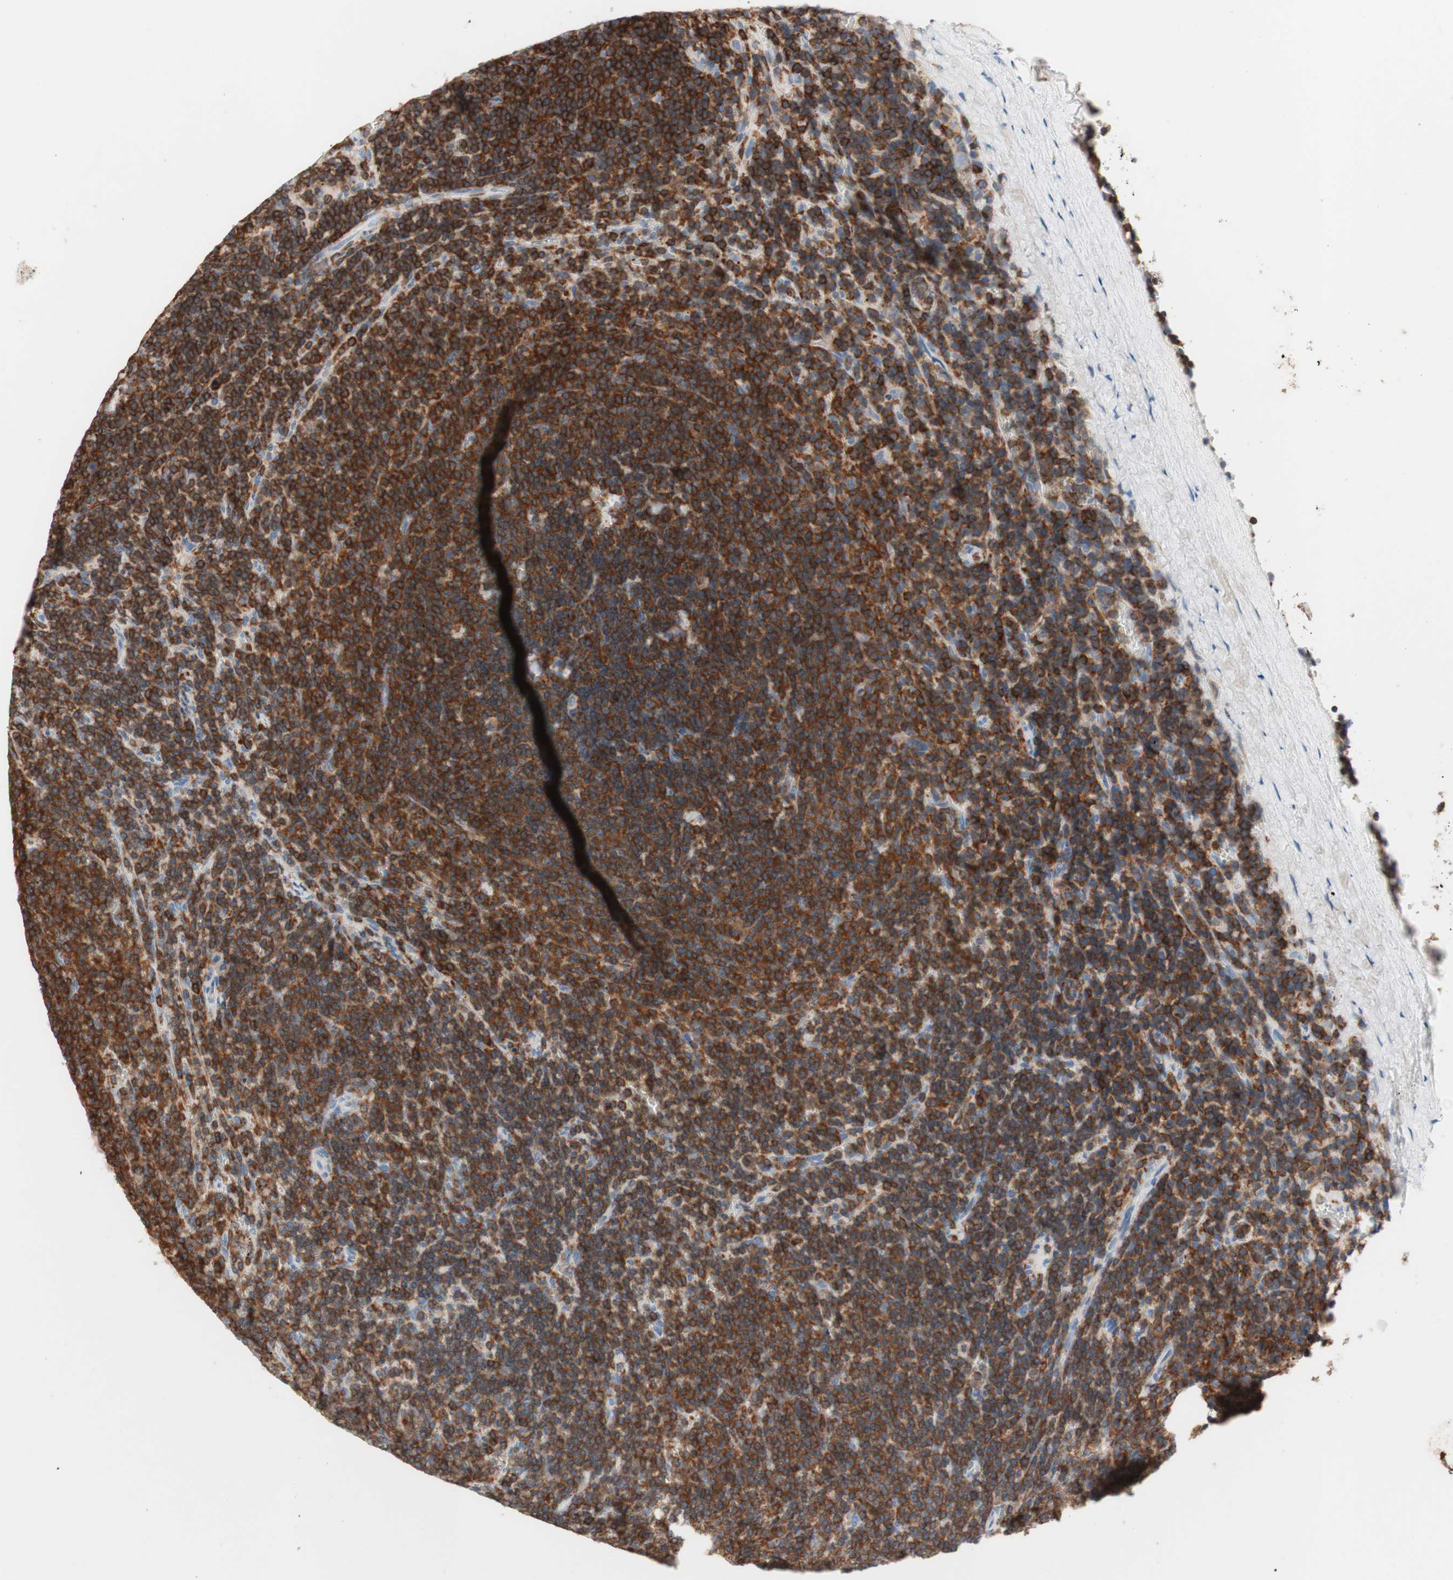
{"staining": {"intensity": "strong", "quantity": ">75%", "location": "cytoplasmic/membranous"}, "tissue": "lymphoma", "cell_type": "Tumor cells", "image_type": "cancer", "snomed": [{"axis": "morphology", "description": "Malignant lymphoma, non-Hodgkin's type, Low grade"}, {"axis": "topography", "description": "Spleen"}], "caption": "A high amount of strong cytoplasmic/membranous staining is seen in approximately >75% of tumor cells in lymphoma tissue. (Stains: DAB (3,3'-diaminobenzidine) in brown, nuclei in blue, Microscopy: brightfield microscopy at high magnification).", "gene": "SPINK6", "patient": {"sex": "female", "age": 50}}